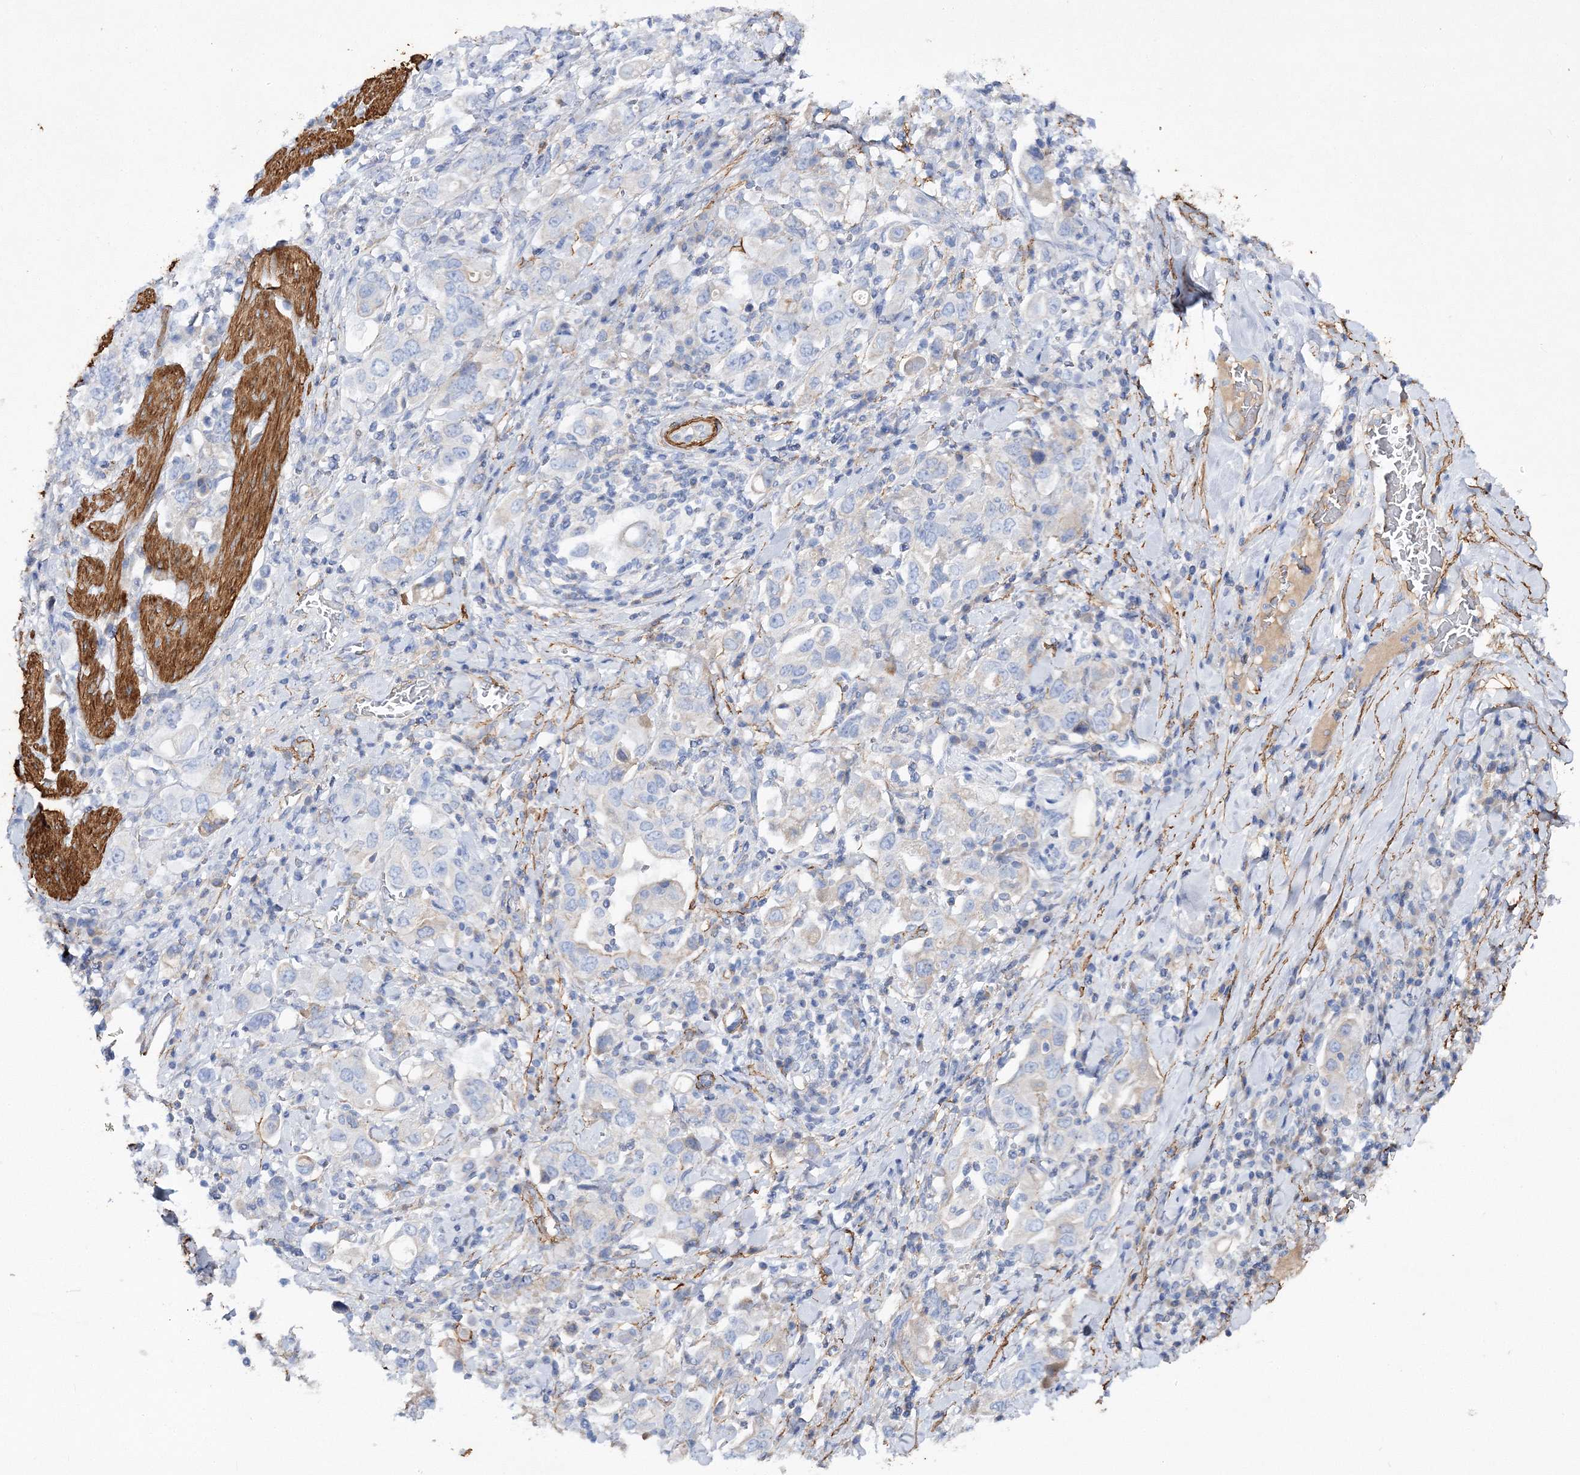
{"staining": {"intensity": "negative", "quantity": "none", "location": "none"}, "tissue": "stomach cancer", "cell_type": "Tumor cells", "image_type": "cancer", "snomed": [{"axis": "morphology", "description": "Adenocarcinoma, NOS"}, {"axis": "topography", "description": "Stomach, upper"}], "caption": "Protein analysis of stomach adenocarcinoma exhibits no significant positivity in tumor cells.", "gene": "RTN2", "patient": {"sex": "male", "age": 62}}